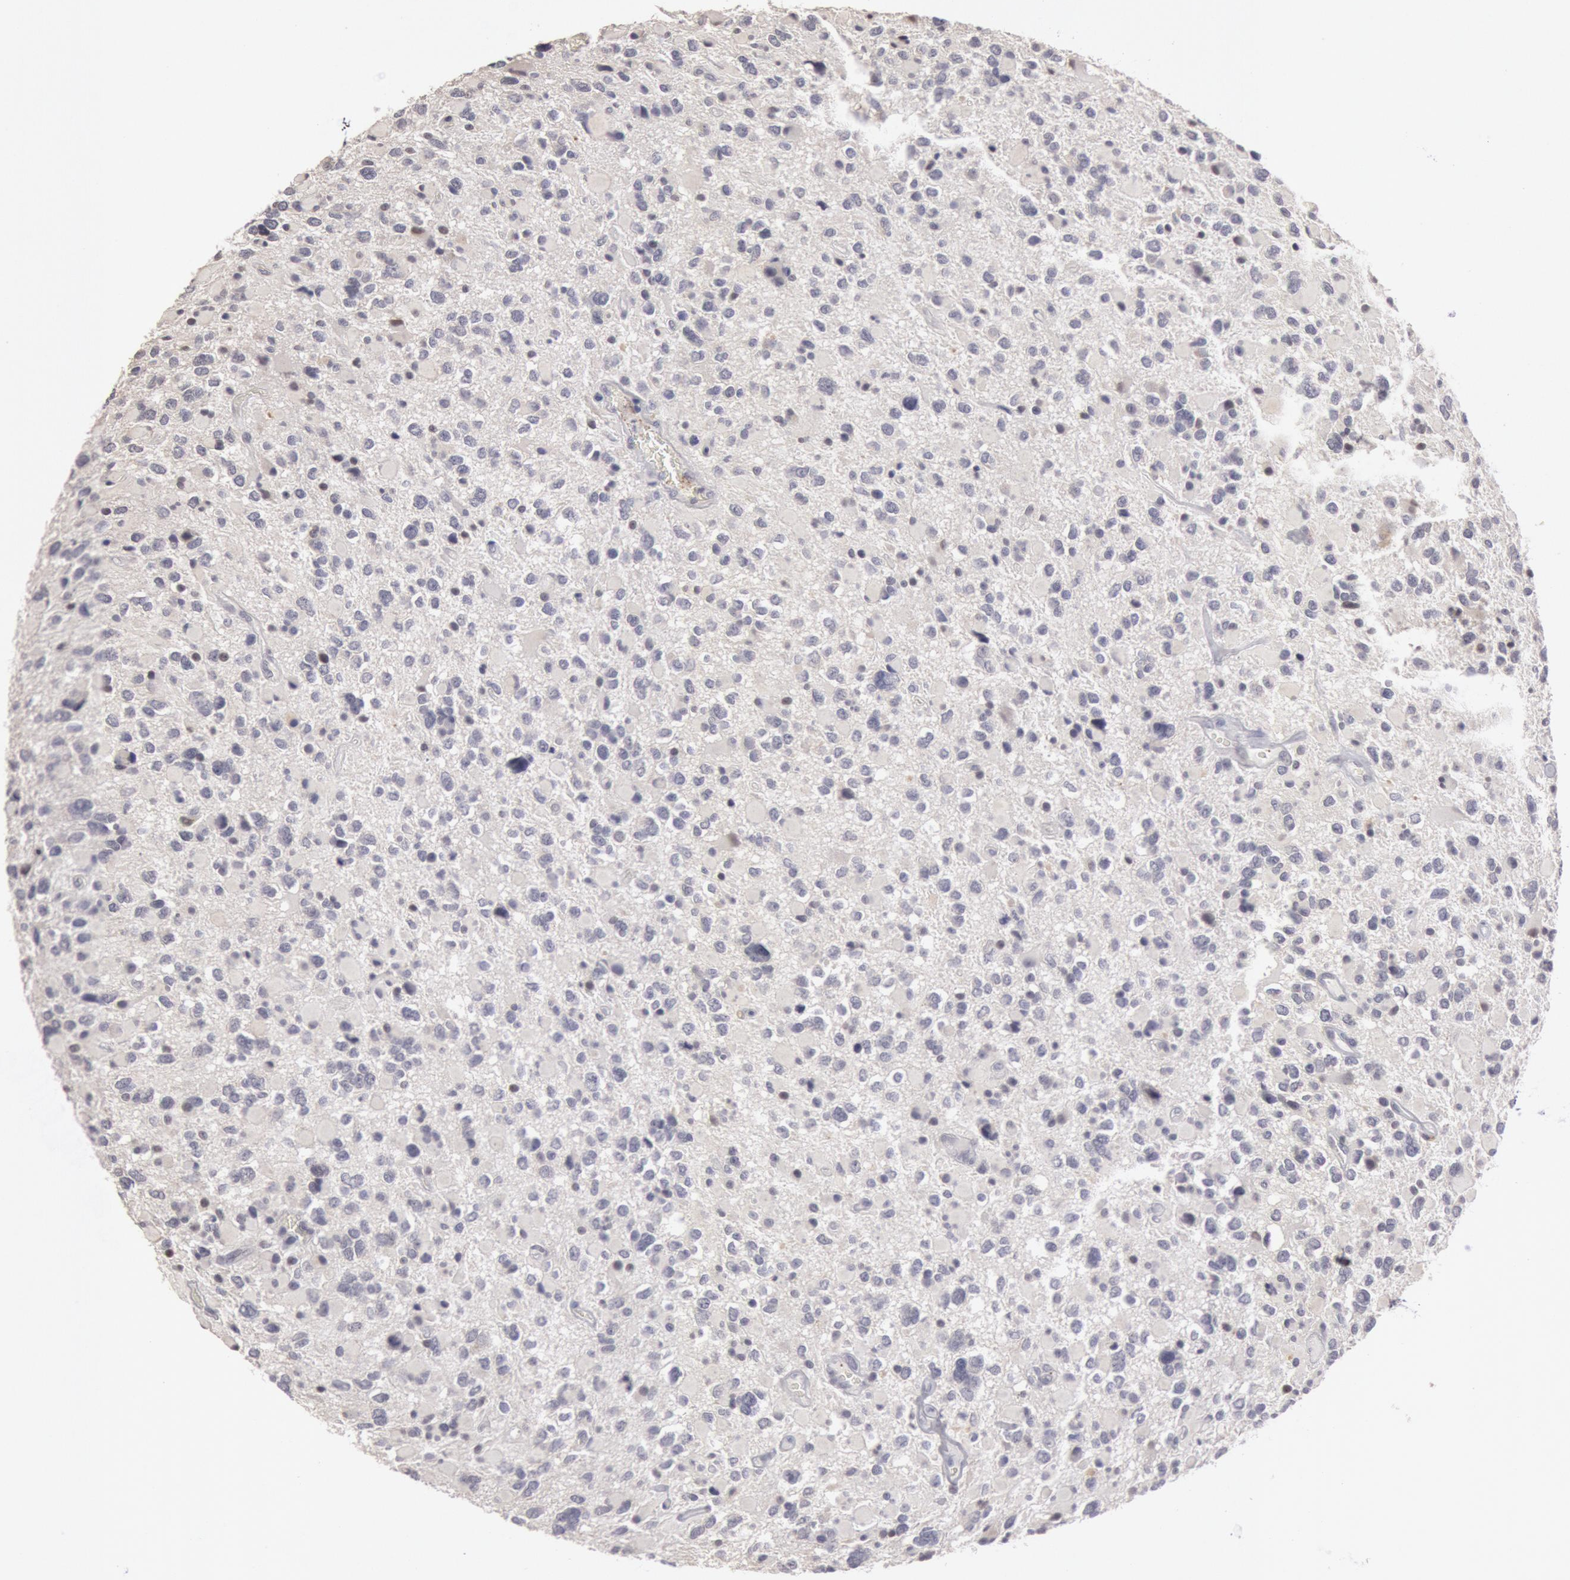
{"staining": {"intensity": "negative", "quantity": "none", "location": "none"}, "tissue": "glioma", "cell_type": "Tumor cells", "image_type": "cancer", "snomed": [{"axis": "morphology", "description": "Glioma, malignant, High grade"}, {"axis": "topography", "description": "Brain"}], "caption": "A high-resolution photomicrograph shows immunohistochemistry (IHC) staining of glioma, which displays no significant positivity in tumor cells.", "gene": "RIMBP3C", "patient": {"sex": "female", "age": 37}}